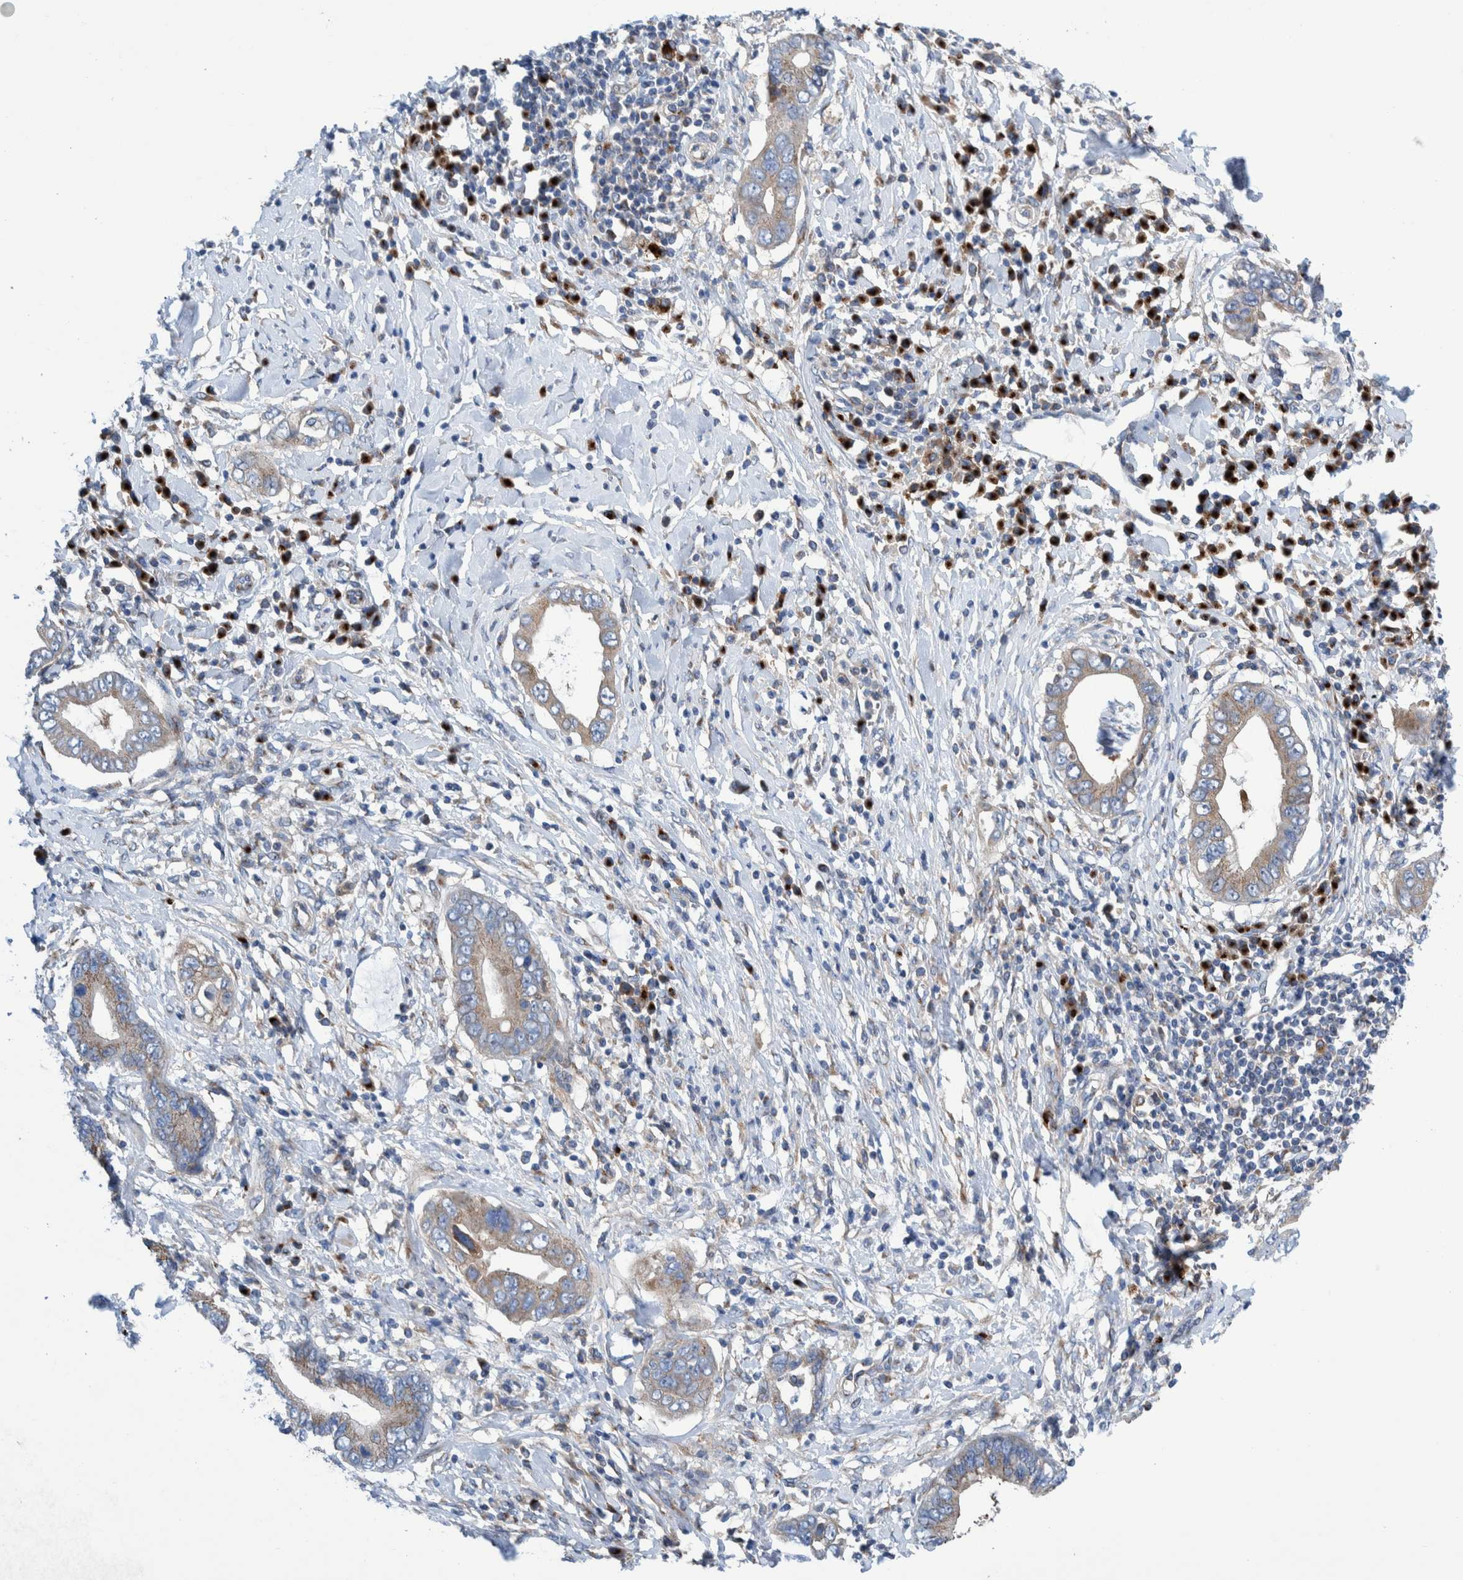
{"staining": {"intensity": "weak", "quantity": "25%-75%", "location": "cytoplasmic/membranous"}, "tissue": "cervical cancer", "cell_type": "Tumor cells", "image_type": "cancer", "snomed": [{"axis": "morphology", "description": "Adenocarcinoma, NOS"}, {"axis": "topography", "description": "Cervix"}], "caption": "Immunohistochemical staining of cervical adenocarcinoma displays weak cytoplasmic/membranous protein expression in approximately 25%-75% of tumor cells.", "gene": "TRIM58", "patient": {"sex": "female", "age": 44}}